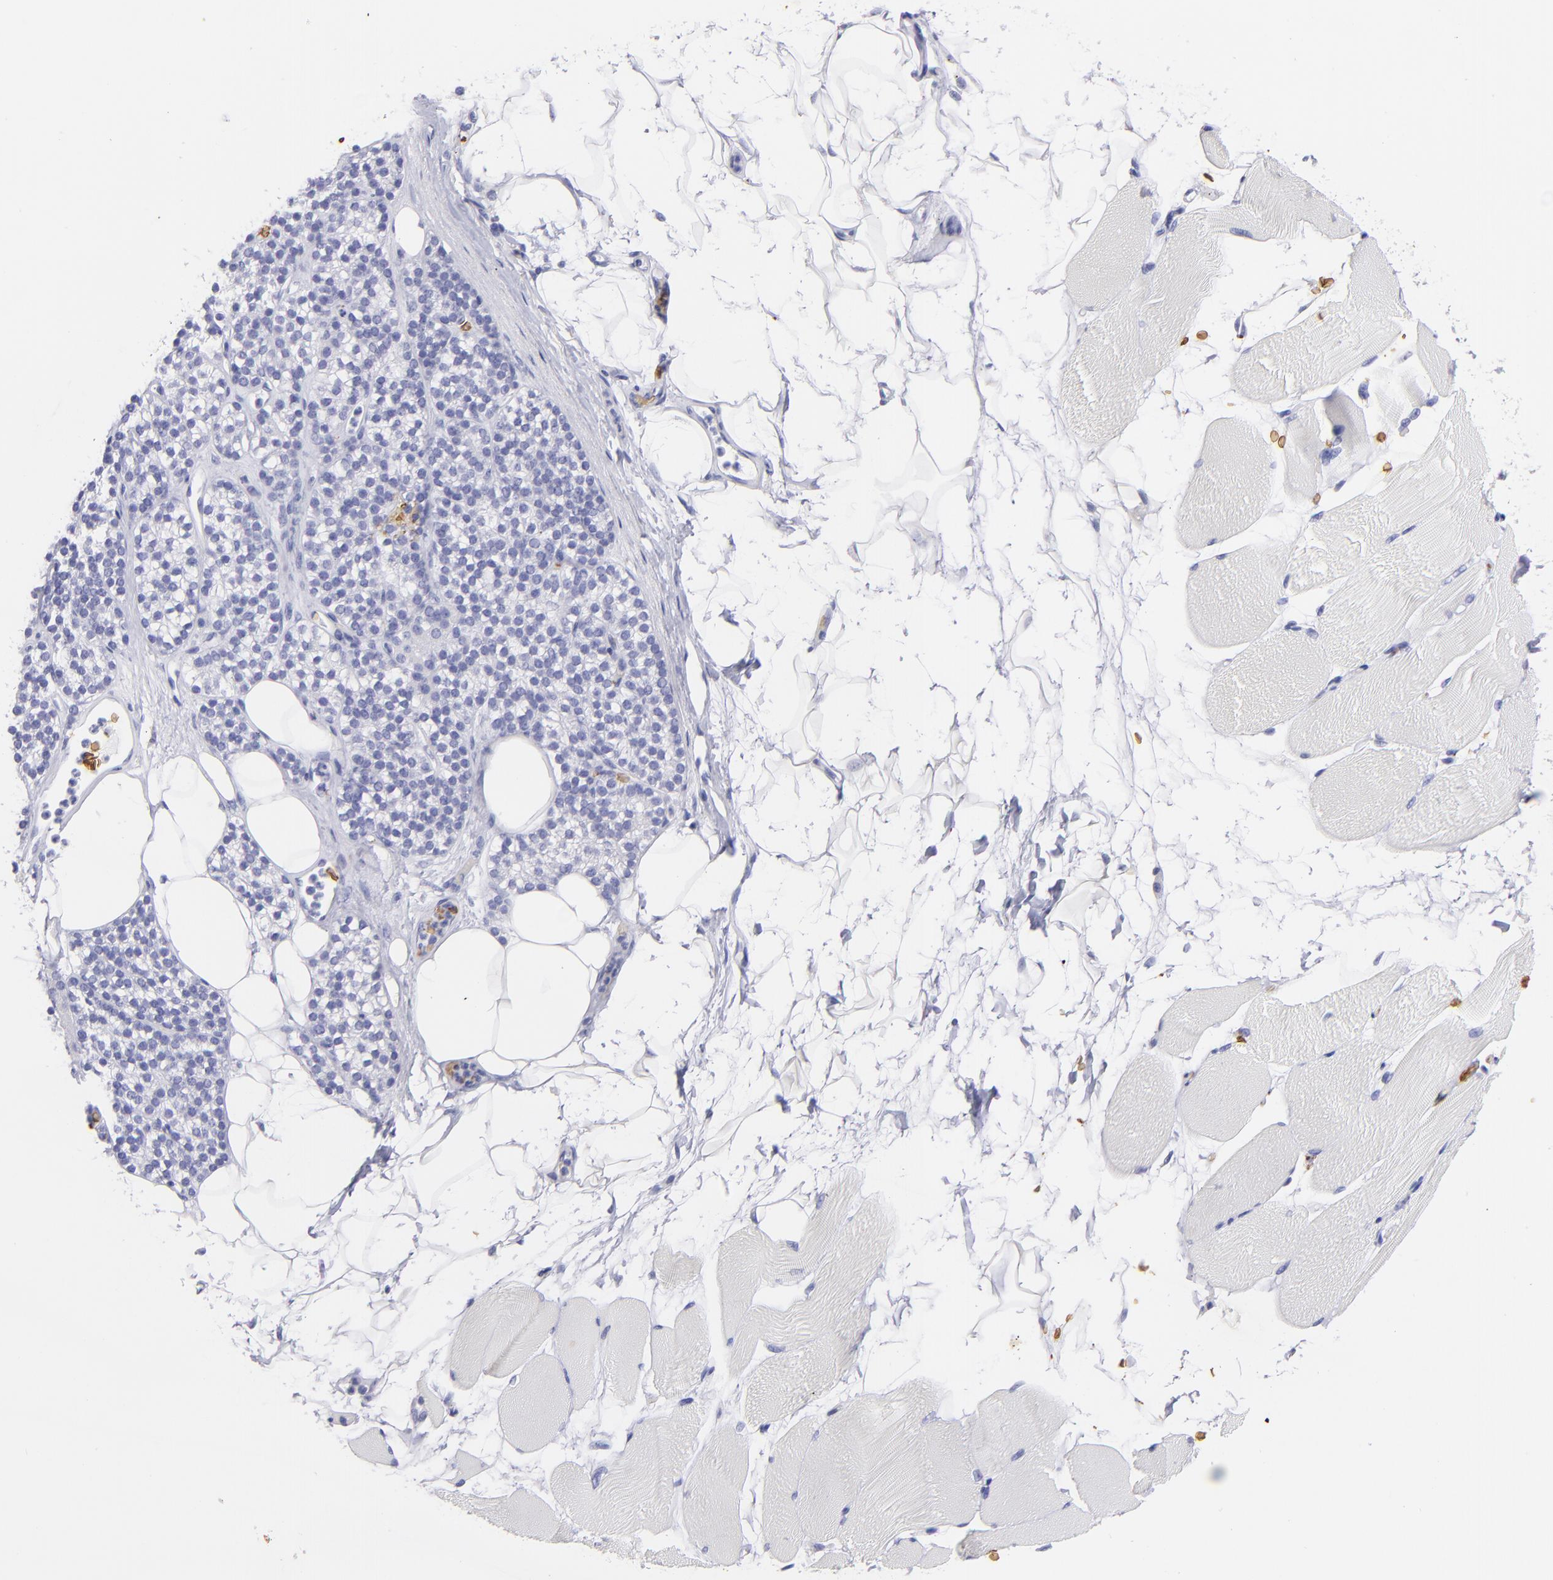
{"staining": {"intensity": "negative", "quantity": "none", "location": "none"}, "tissue": "skeletal muscle", "cell_type": "Myocytes", "image_type": "normal", "snomed": [{"axis": "morphology", "description": "Normal tissue, NOS"}, {"axis": "topography", "description": "Skeletal muscle"}, {"axis": "topography", "description": "Parathyroid gland"}], "caption": "IHC photomicrograph of benign human skeletal muscle stained for a protein (brown), which shows no positivity in myocytes.", "gene": "GYPA", "patient": {"sex": "female", "age": 37}}